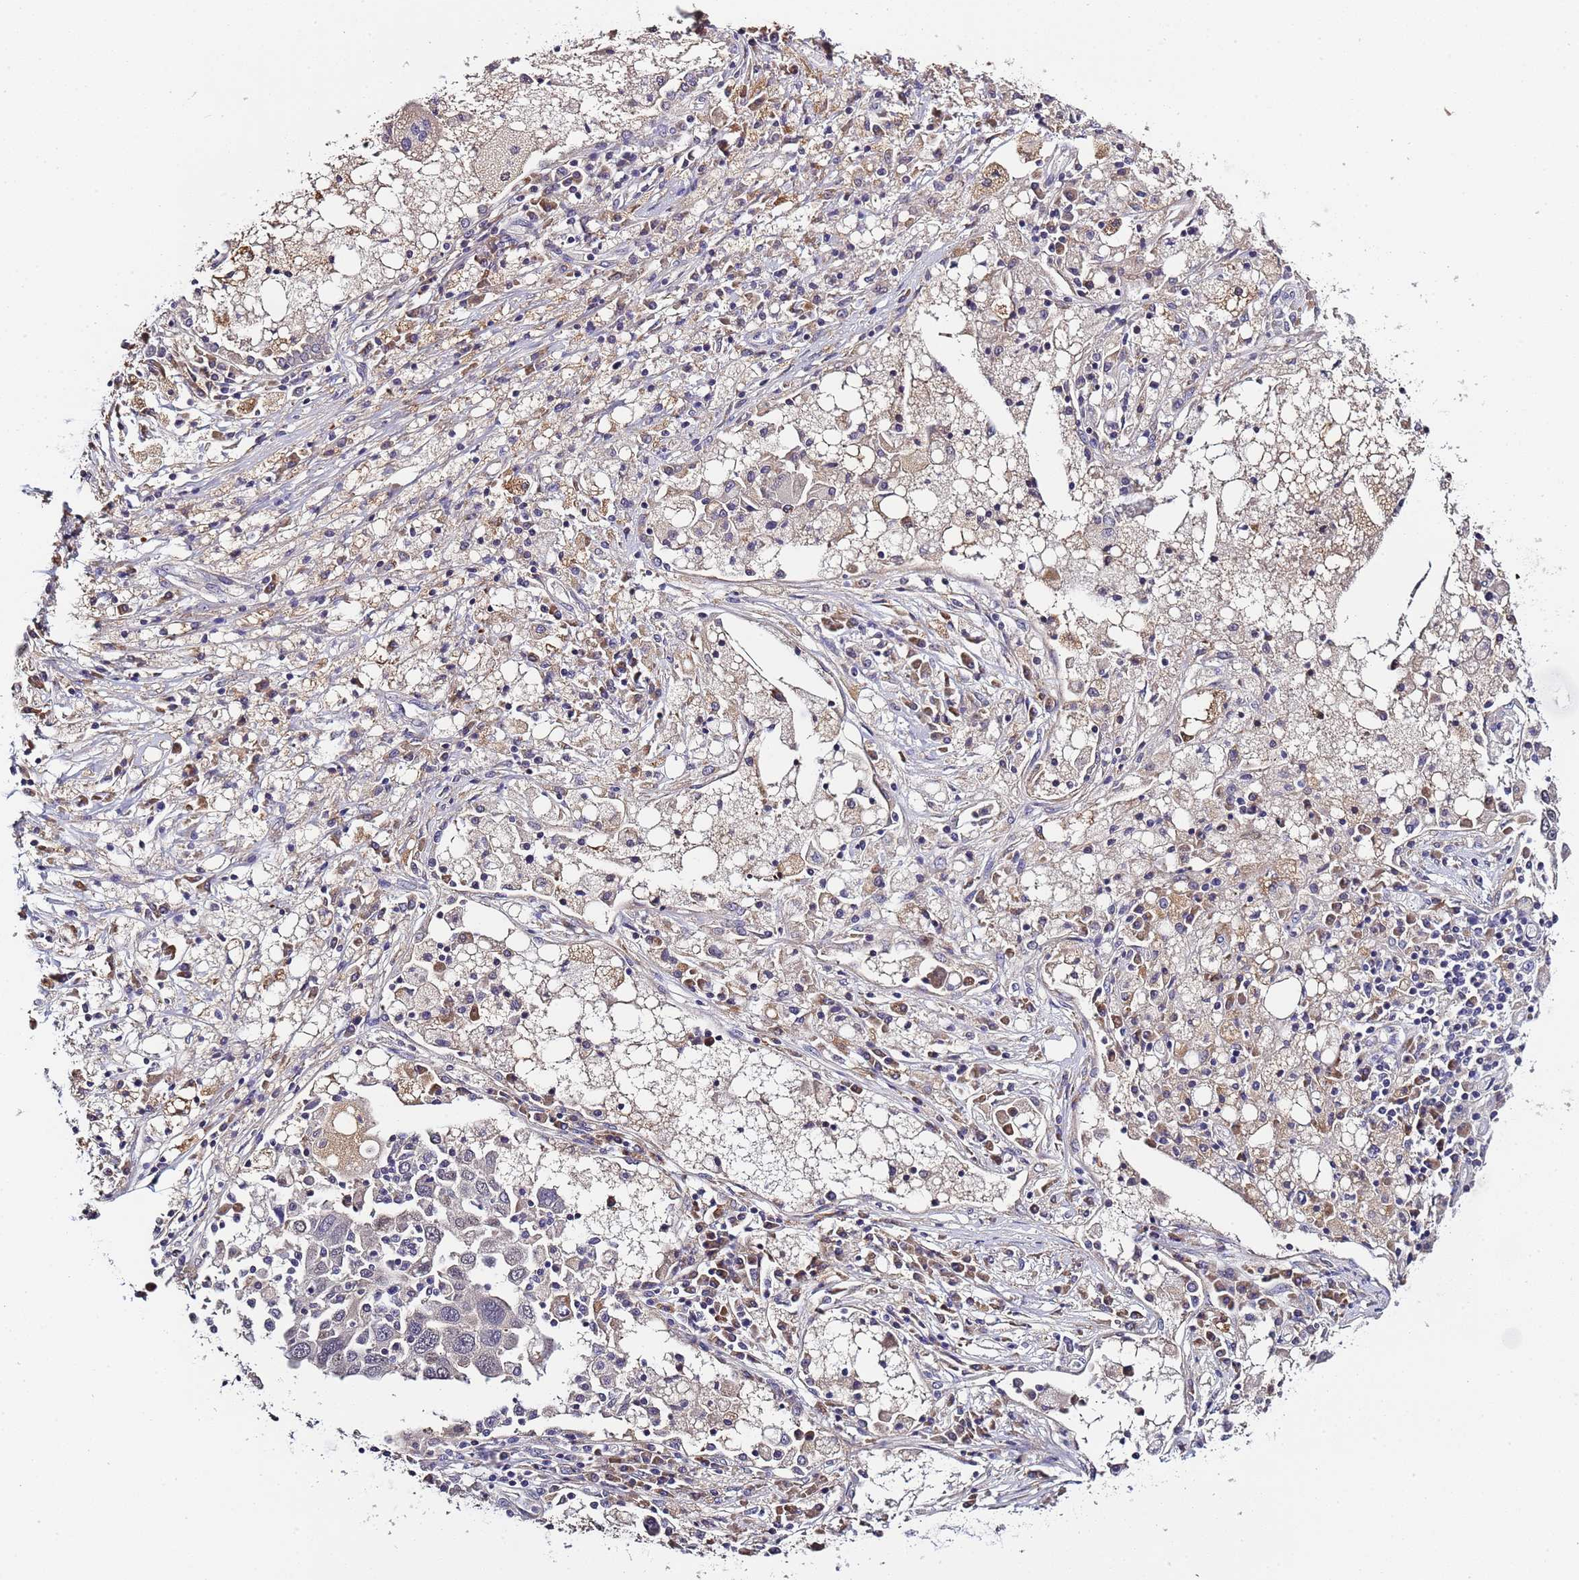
{"staining": {"intensity": "negative", "quantity": "none", "location": "none"}, "tissue": "lung cancer", "cell_type": "Tumor cells", "image_type": "cancer", "snomed": [{"axis": "morphology", "description": "Squamous cell carcinoma, NOS"}, {"axis": "topography", "description": "Lung"}], "caption": "High power microscopy histopathology image of an immunohistochemistry photomicrograph of lung squamous cell carcinoma, revealing no significant expression in tumor cells.", "gene": "ELMOD2", "patient": {"sex": "male", "age": 65}}